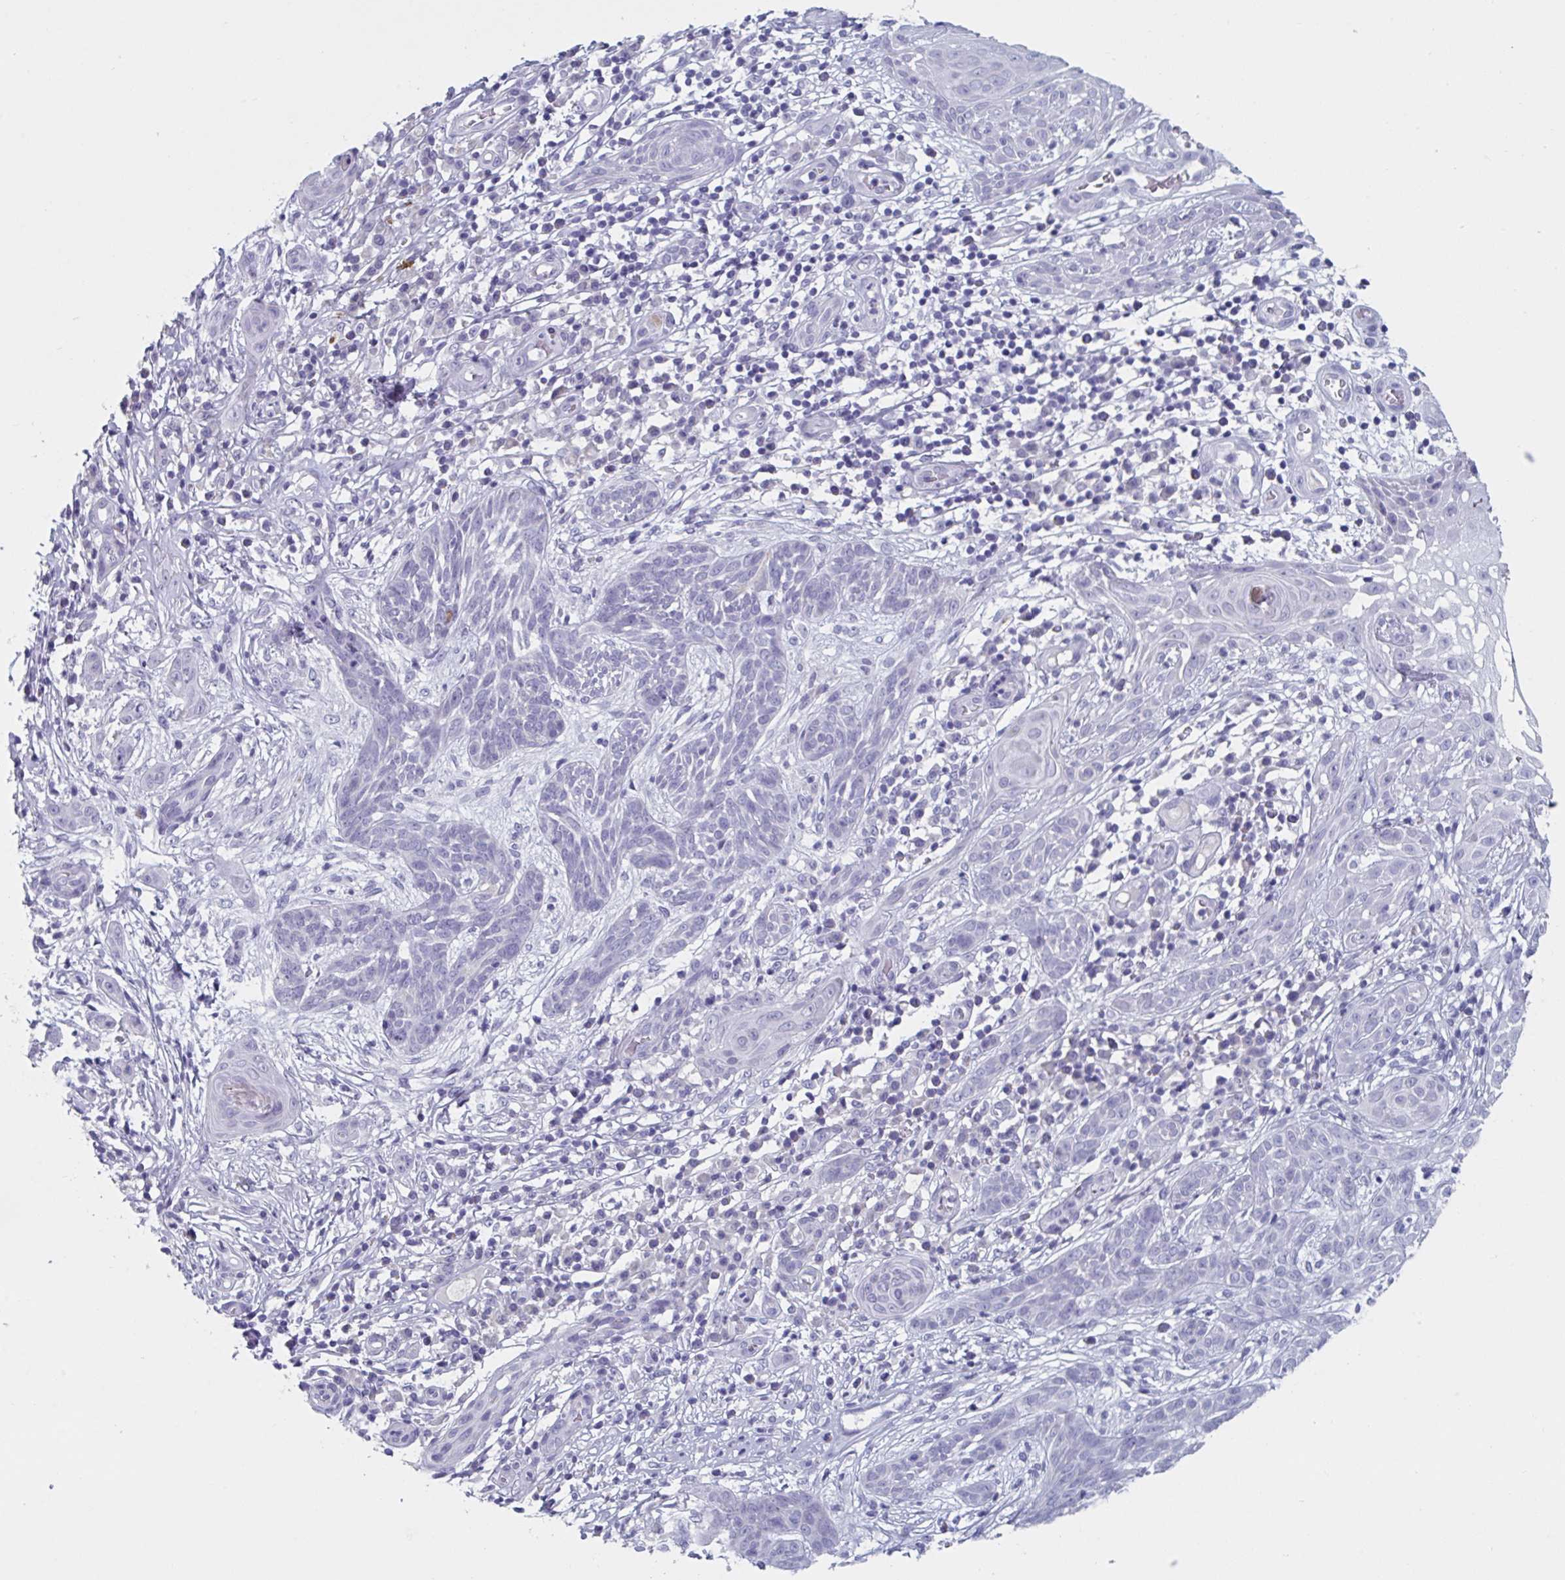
{"staining": {"intensity": "negative", "quantity": "none", "location": "none"}, "tissue": "skin cancer", "cell_type": "Tumor cells", "image_type": "cancer", "snomed": [{"axis": "morphology", "description": "Basal cell carcinoma"}, {"axis": "topography", "description": "Skin"}, {"axis": "topography", "description": "Skin, foot"}], "caption": "Immunohistochemistry photomicrograph of human skin basal cell carcinoma stained for a protein (brown), which shows no positivity in tumor cells.", "gene": "NDUFC2", "patient": {"sex": "female", "age": 86}}